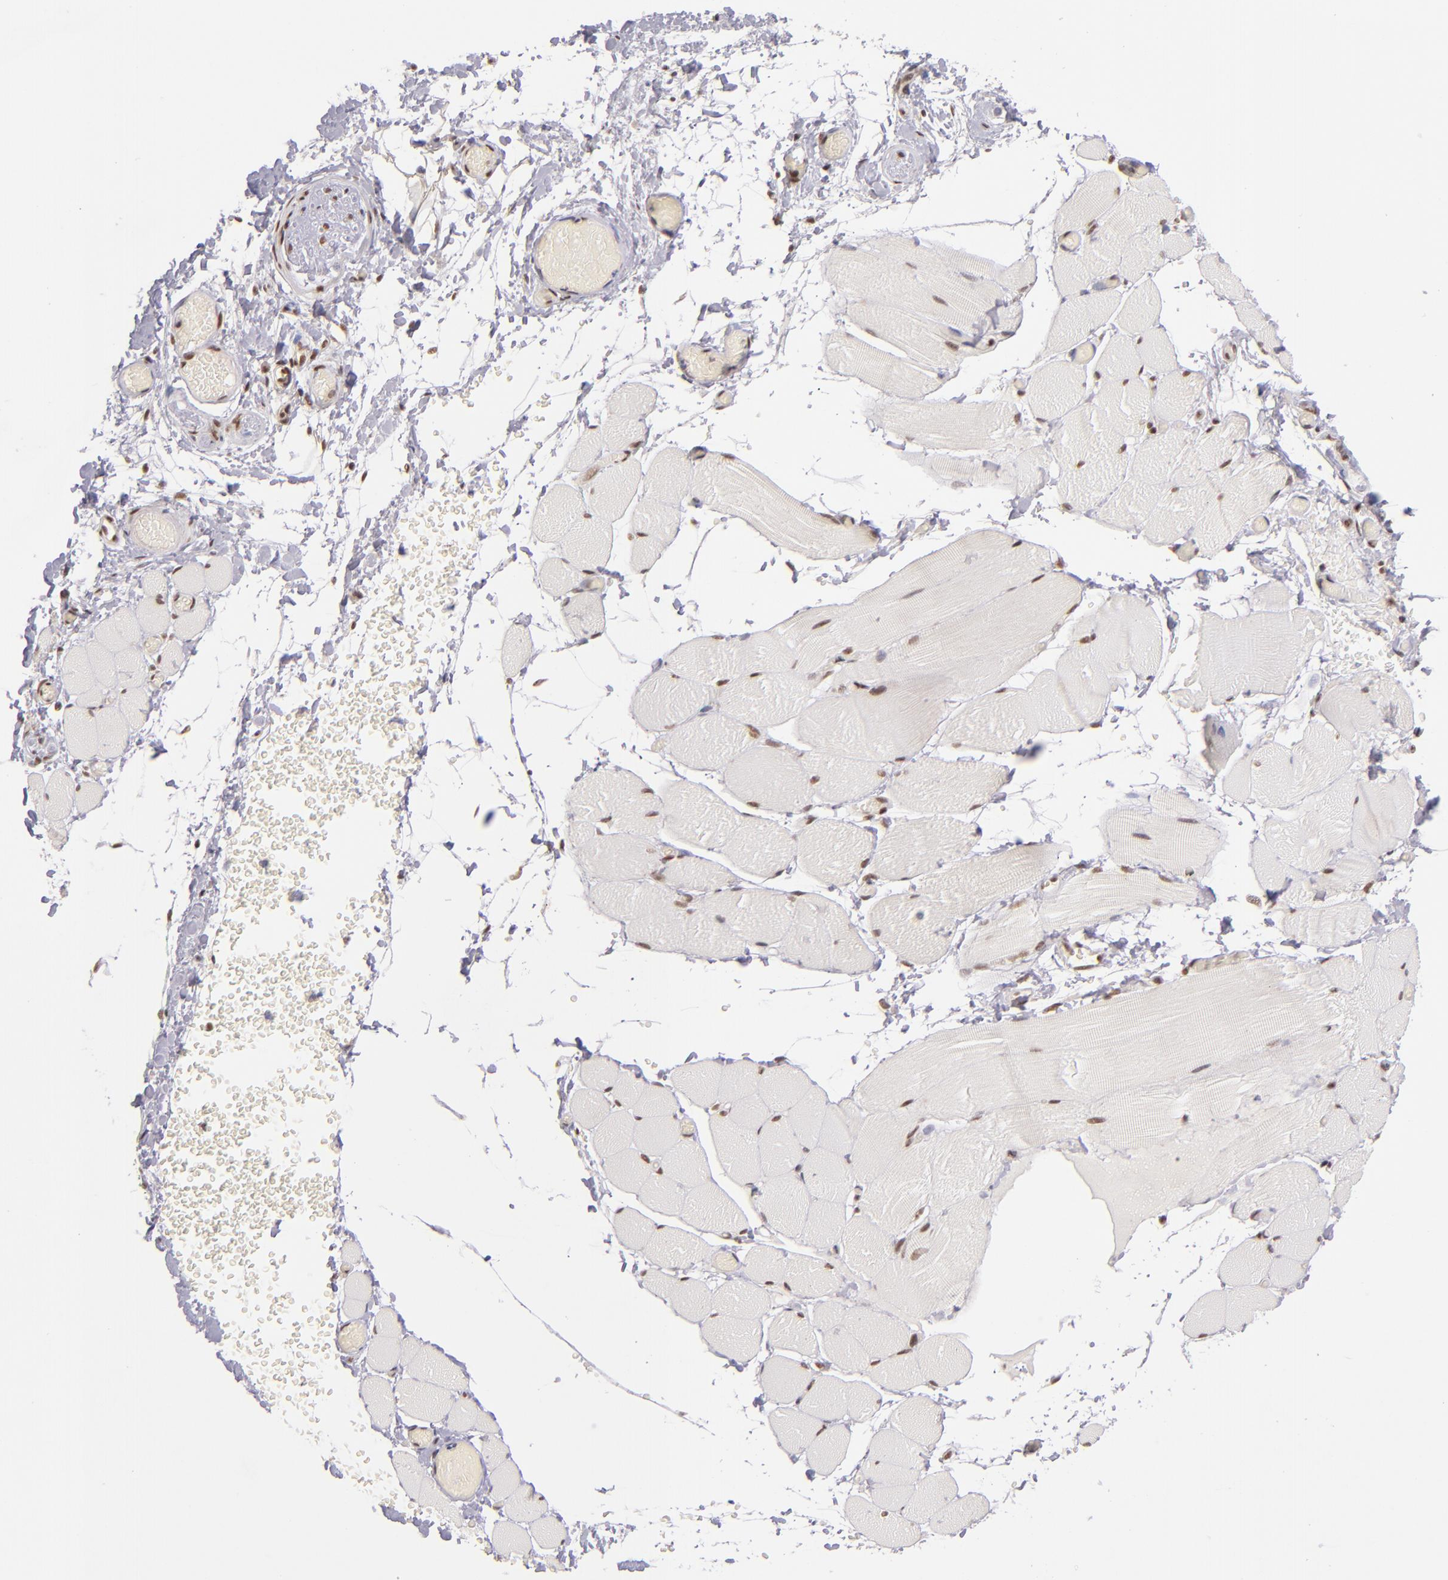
{"staining": {"intensity": "moderate", "quantity": ">75%", "location": "nuclear"}, "tissue": "skeletal muscle", "cell_type": "Myocytes", "image_type": "normal", "snomed": [{"axis": "morphology", "description": "Normal tissue, NOS"}, {"axis": "topography", "description": "Skeletal muscle"}, {"axis": "topography", "description": "Soft tissue"}], "caption": "The histopathology image demonstrates immunohistochemical staining of unremarkable skeletal muscle. There is moderate nuclear staining is seen in approximately >75% of myocytes.", "gene": "ZNF148", "patient": {"sex": "female", "age": 58}}